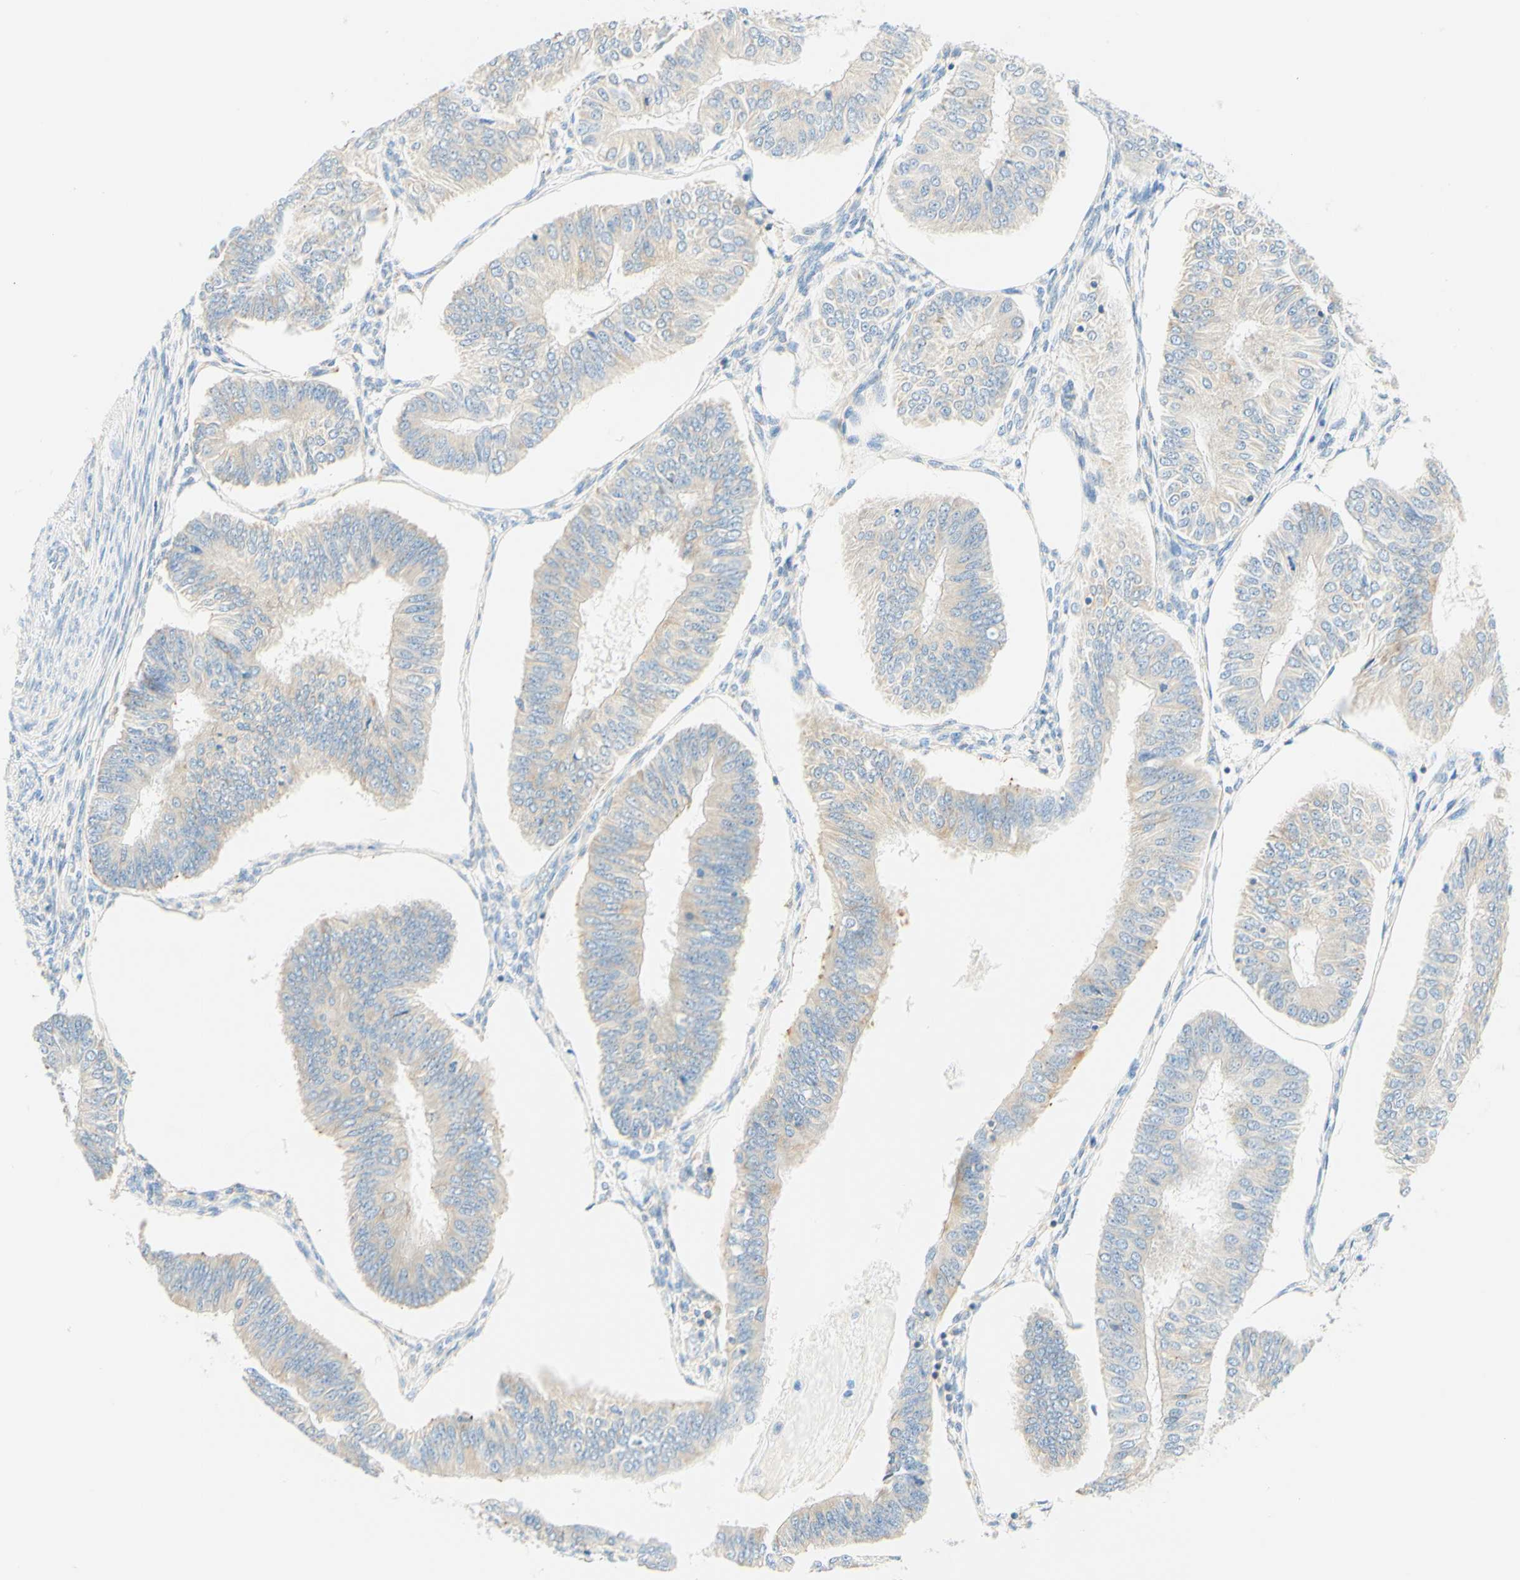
{"staining": {"intensity": "weak", "quantity": ">75%", "location": "cytoplasmic/membranous"}, "tissue": "endometrial cancer", "cell_type": "Tumor cells", "image_type": "cancer", "snomed": [{"axis": "morphology", "description": "Adenocarcinoma, NOS"}, {"axis": "topography", "description": "Endometrium"}], "caption": "DAB (3,3'-diaminobenzidine) immunohistochemical staining of endometrial adenocarcinoma reveals weak cytoplasmic/membranous protein expression in approximately >75% of tumor cells.", "gene": "LAT", "patient": {"sex": "female", "age": 58}}